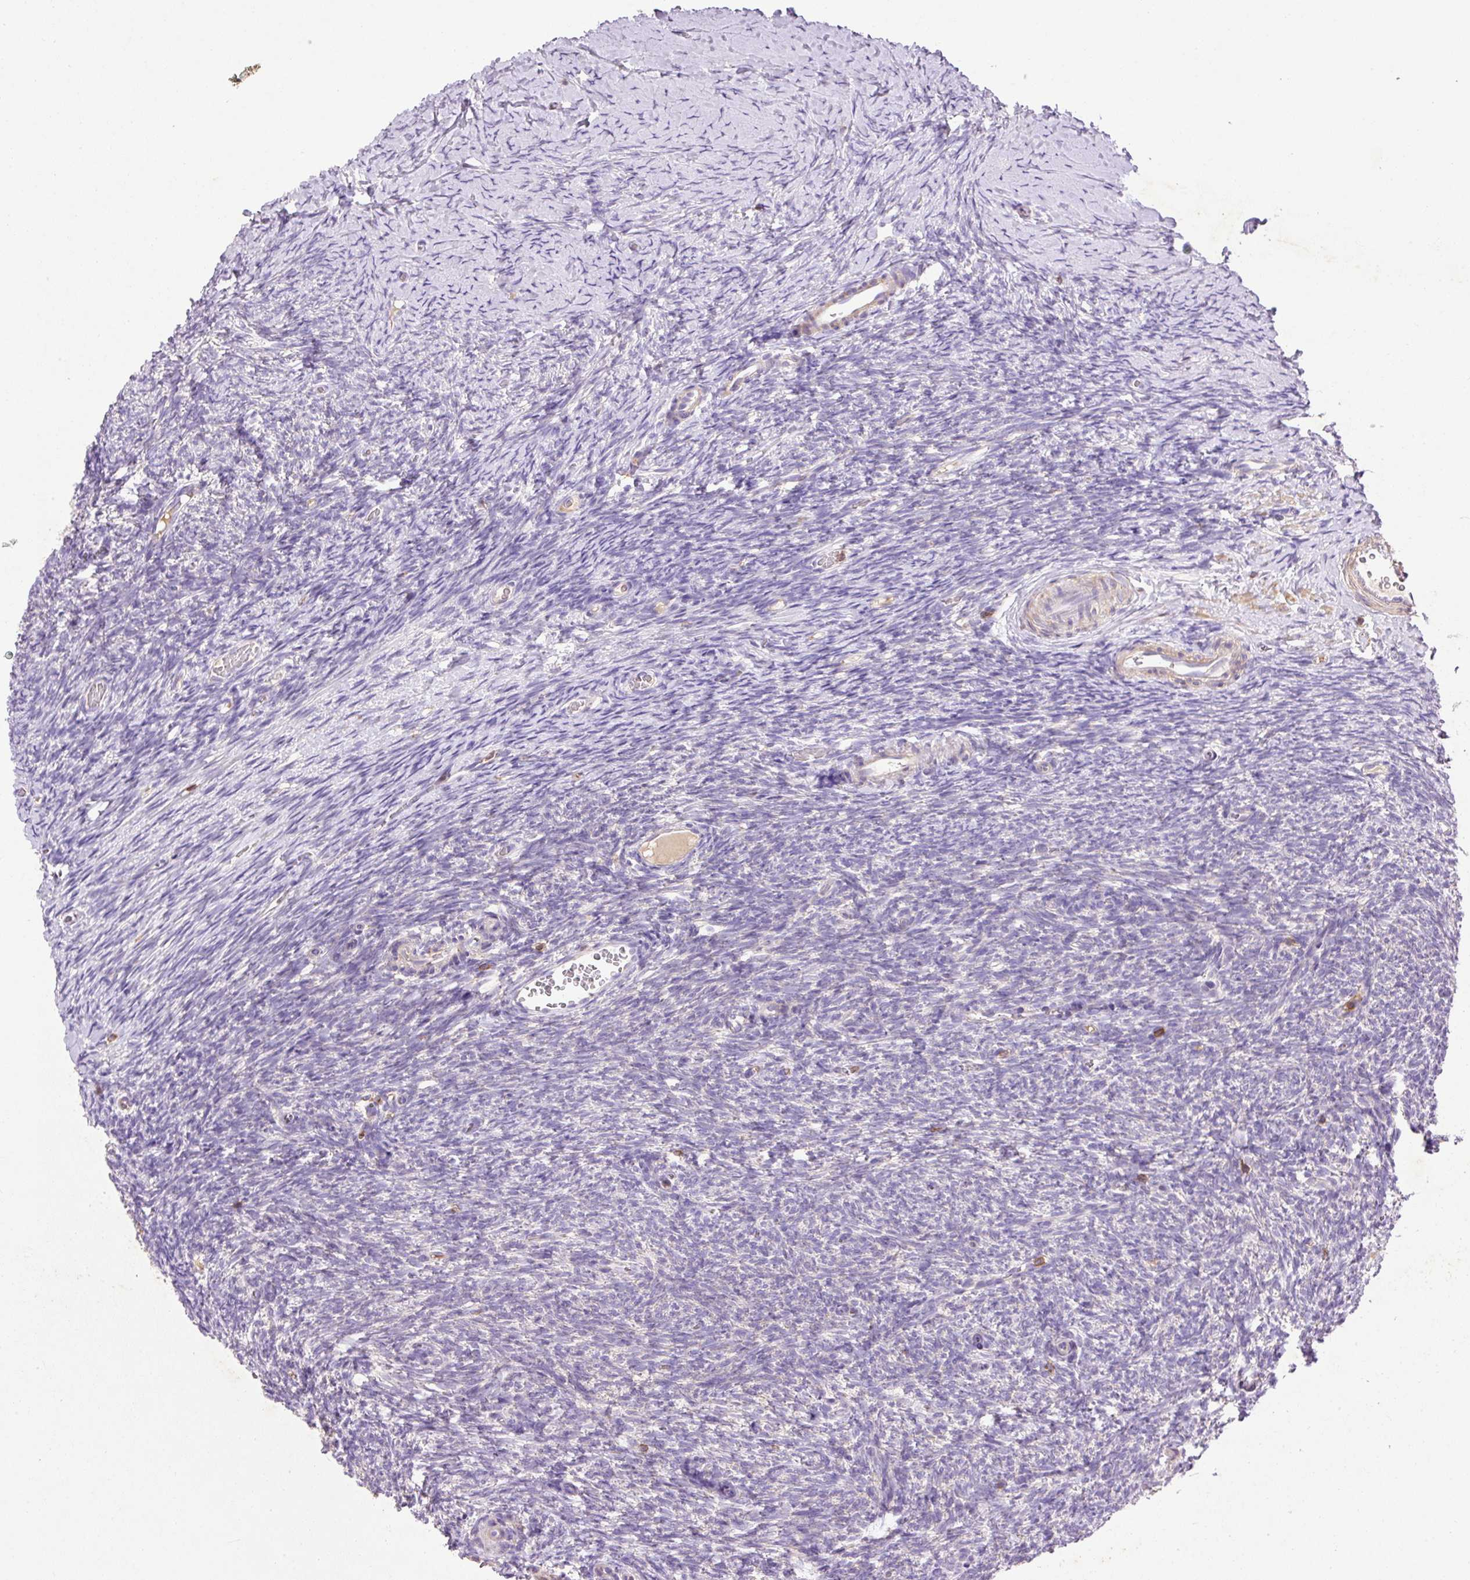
{"staining": {"intensity": "negative", "quantity": "none", "location": "none"}, "tissue": "ovary", "cell_type": "Ovarian stroma cells", "image_type": "normal", "snomed": [{"axis": "morphology", "description": "Normal tissue, NOS"}, {"axis": "topography", "description": "Ovary"}], "caption": "A high-resolution micrograph shows IHC staining of unremarkable ovary, which exhibits no significant staining in ovarian stroma cells.", "gene": "IMMT", "patient": {"sex": "female", "age": 39}}